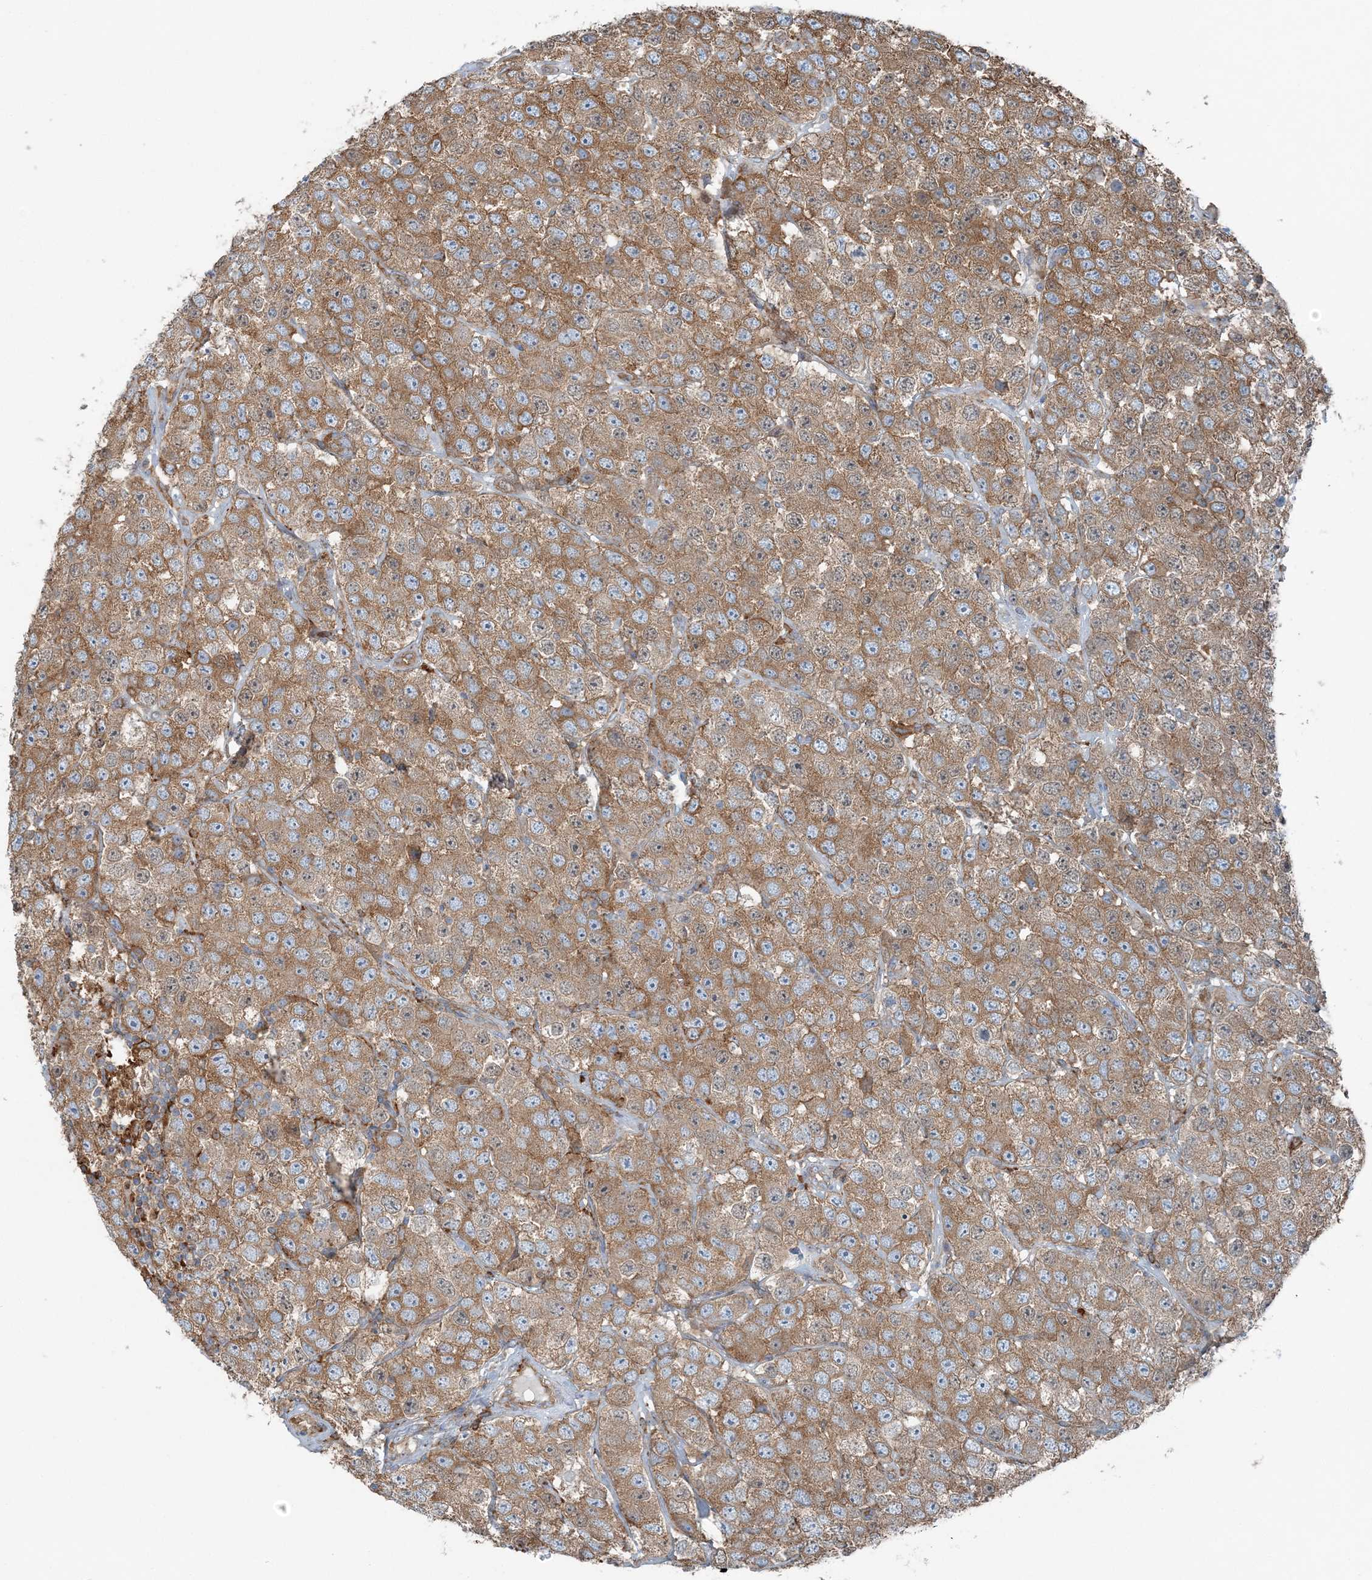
{"staining": {"intensity": "moderate", "quantity": ">75%", "location": "cytoplasmic/membranous"}, "tissue": "testis cancer", "cell_type": "Tumor cells", "image_type": "cancer", "snomed": [{"axis": "morphology", "description": "Seminoma, NOS"}, {"axis": "topography", "description": "Testis"}], "caption": "Testis cancer (seminoma) stained with a protein marker demonstrates moderate staining in tumor cells.", "gene": "SNX2", "patient": {"sex": "male", "age": 28}}